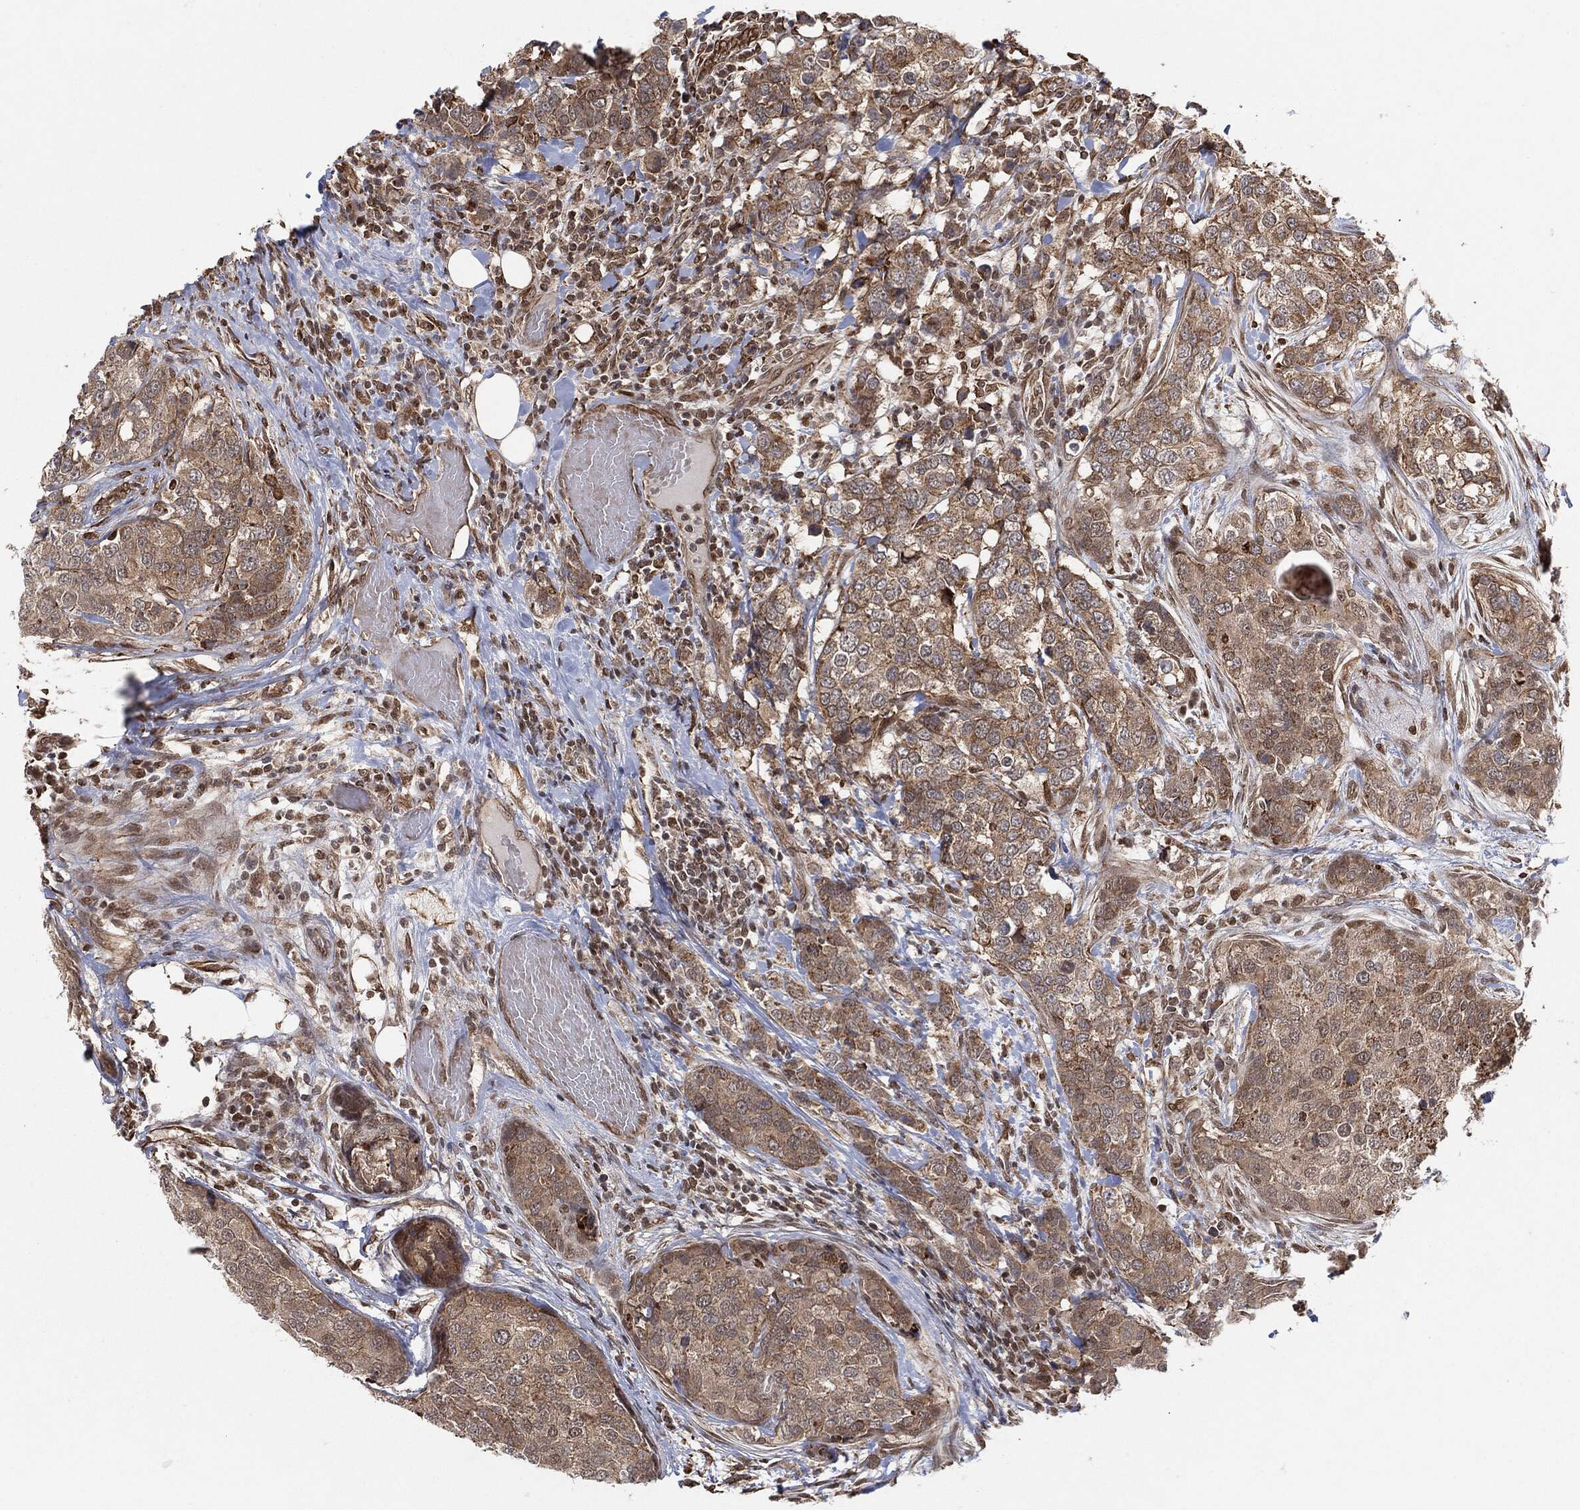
{"staining": {"intensity": "moderate", "quantity": "25%-75%", "location": "cytoplasmic/membranous"}, "tissue": "breast cancer", "cell_type": "Tumor cells", "image_type": "cancer", "snomed": [{"axis": "morphology", "description": "Lobular carcinoma"}, {"axis": "topography", "description": "Breast"}], "caption": "IHC (DAB) staining of lobular carcinoma (breast) shows moderate cytoplasmic/membranous protein positivity in approximately 25%-75% of tumor cells.", "gene": "TP53RK", "patient": {"sex": "female", "age": 59}}